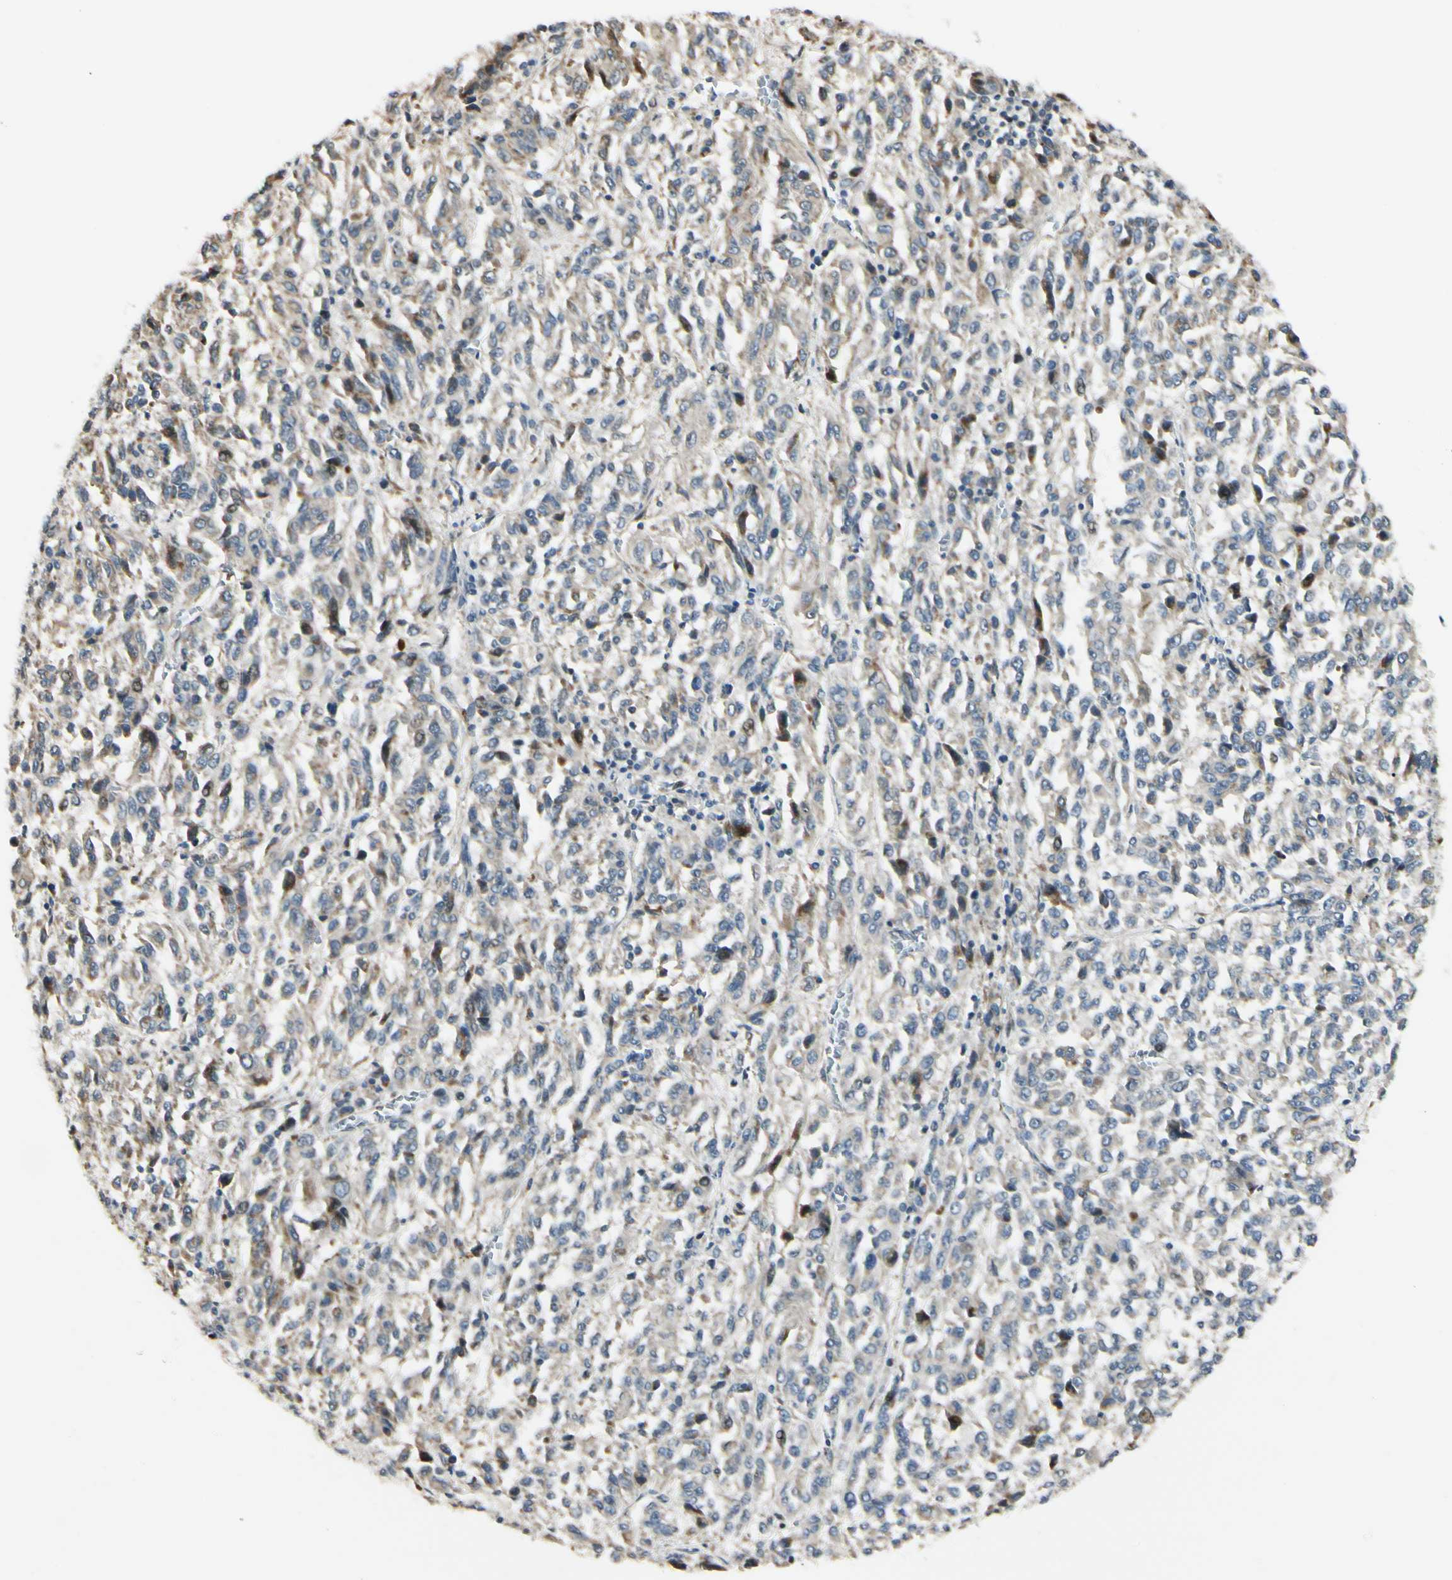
{"staining": {"intensity": "weak", "quantity": ">75%", "location": "cytoplasmic/membranous"}, "tissue": "melanoma", "cell_type": "Tumor cells", "image_type": "cancer", "snomed": [{"axis": "morphology", "description": "Malignant melanoma, Metastatic site"}, {"axis": "topography", "description": "Lung"}], "caption": "Immunohistochemical staining of human melanoma shows low levels of weak cytoplasmic/membranous expression in about >75% of tumor cells.", "gene": "P4HA3", "patient": {"sex": "male", "age": 64}}